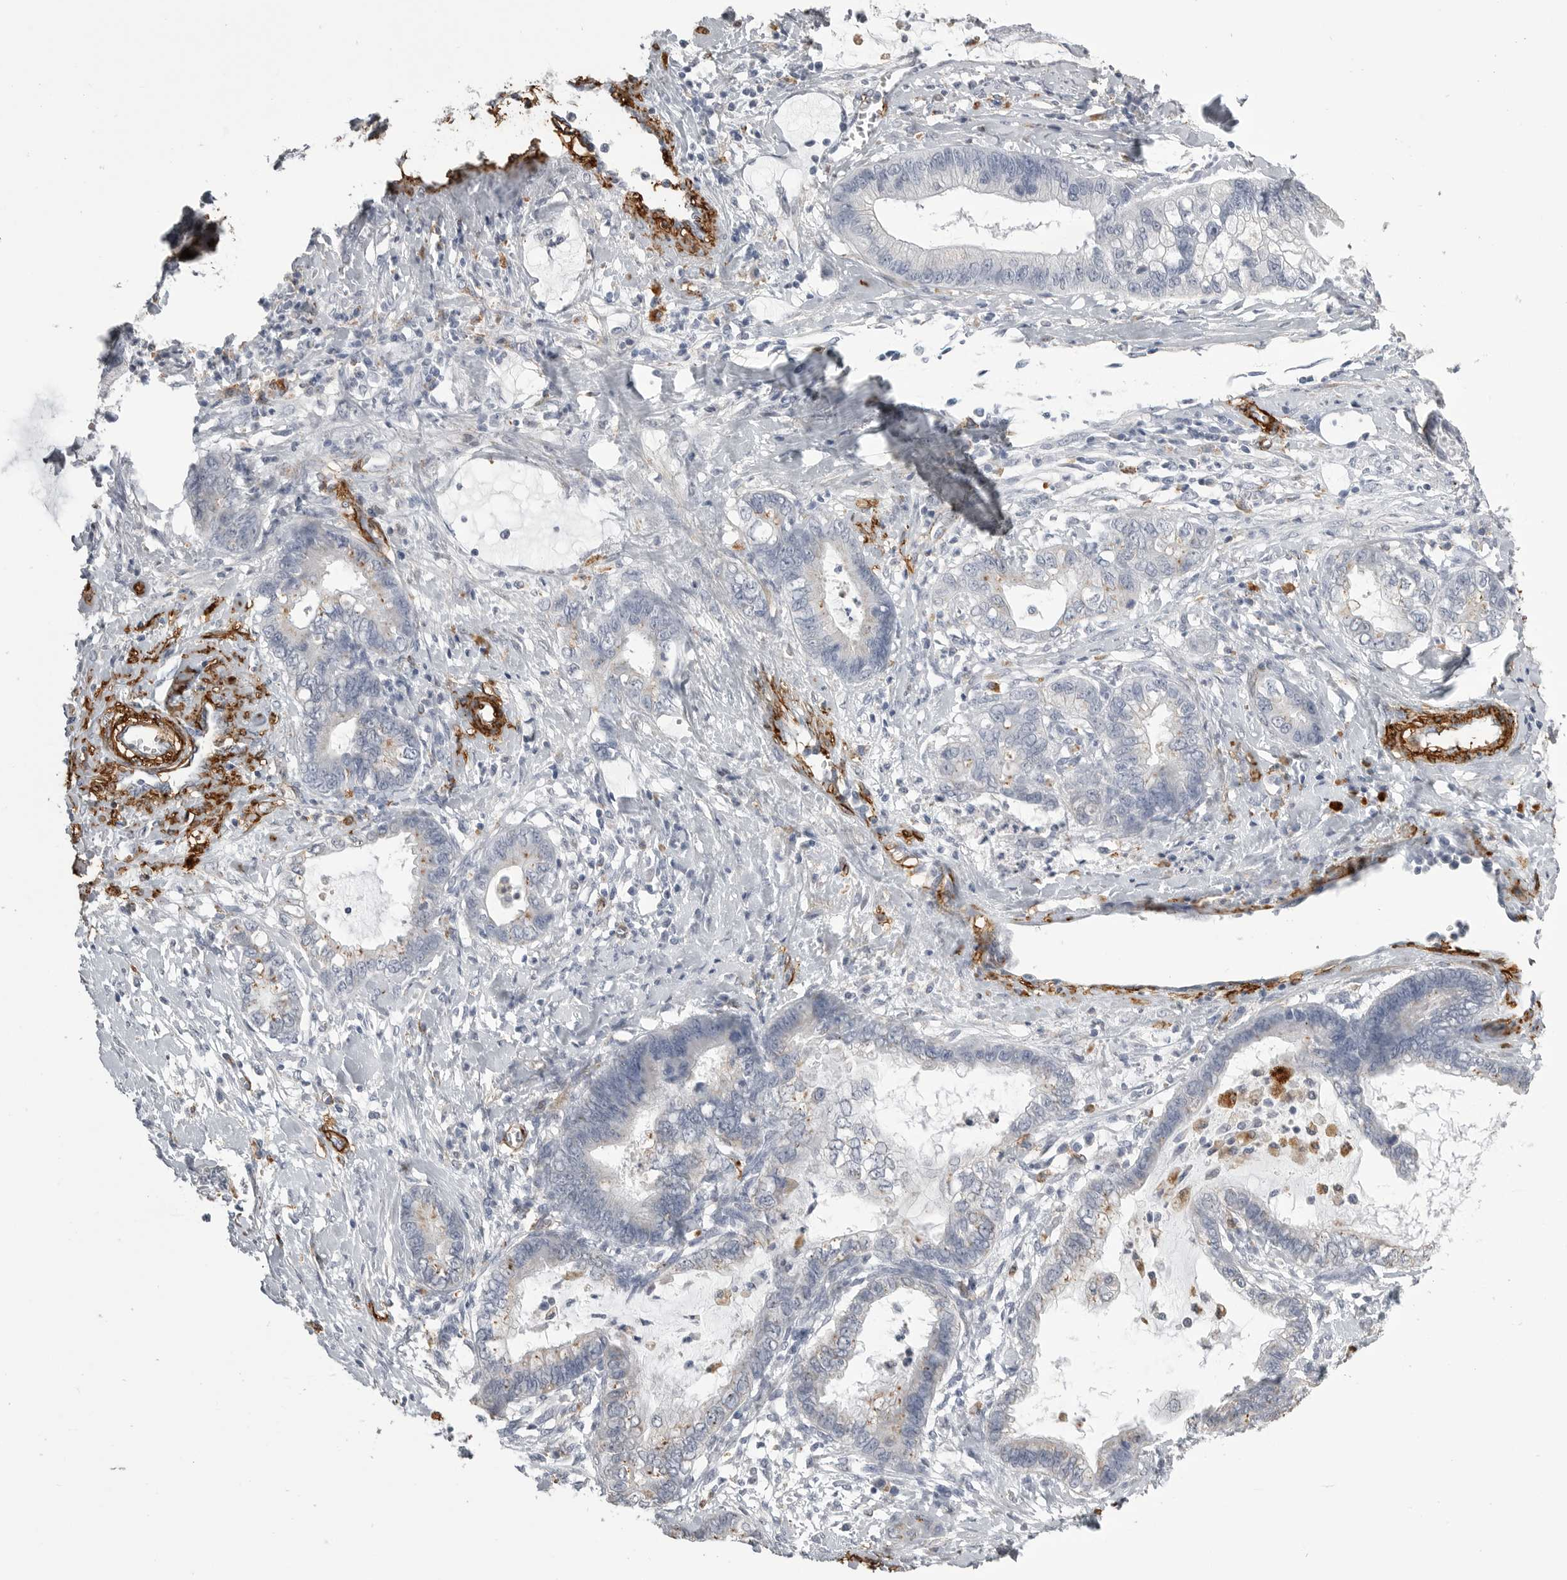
{"staining": {"intensity": "negative", "quantity": "none", "location": "none"}, "tissue": "cervical cancer", "cell_type": "Tumor cells", "image_type": "cancer", "snomed": [{"axis": "morphology", "description": "Adenocarcinoma, NOS"}, {"axis": "topography", "description": "Cervix"}], "caption": "IHC micrograph of cervical cancer stained for a protein (brown), which displays no staining in tumor cells.", "gene": "AOC3", "patient": {"sex": "female", "age": 44}}